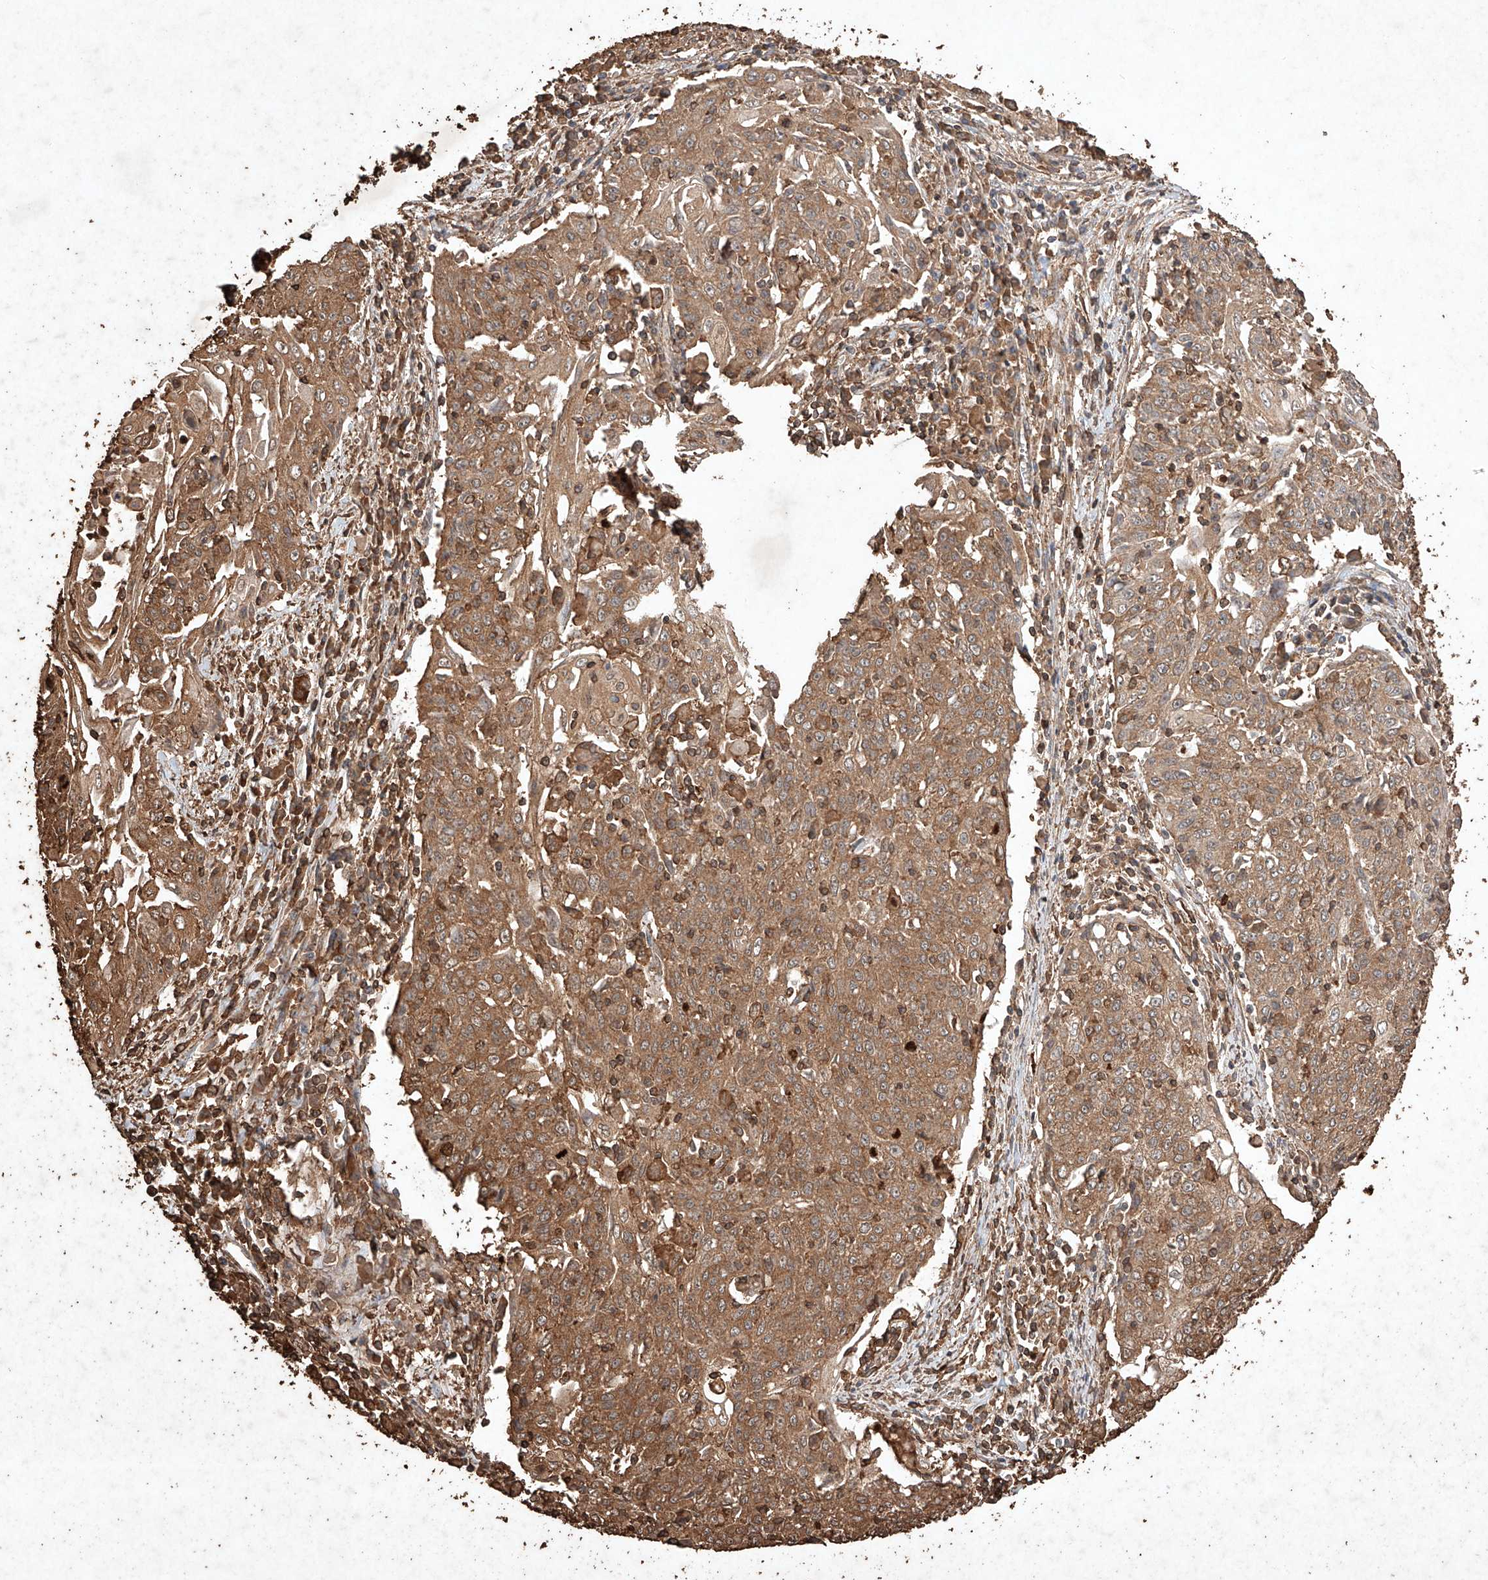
{"staining": {"intensity": "moderate", "quantity": ">75%", "location": "cytoplasmic/membranous"}, "tissue": "cervical cancer", "cell_type": "Tumor cells", "image_type": "cancer", "snomed": [{"axis": "morphology", "description": "Squamous cell carcinoma, NOS"}, {"axis": "topography", "description": "Cervix"}], "caption": "Moderate cytoplasmic/membranous protein expression is seen in about >75% of tumor cells in cervical squamous cell carcinoma.", "gene": "M6PR", "patient": {"sex": "female", "age": 48}}